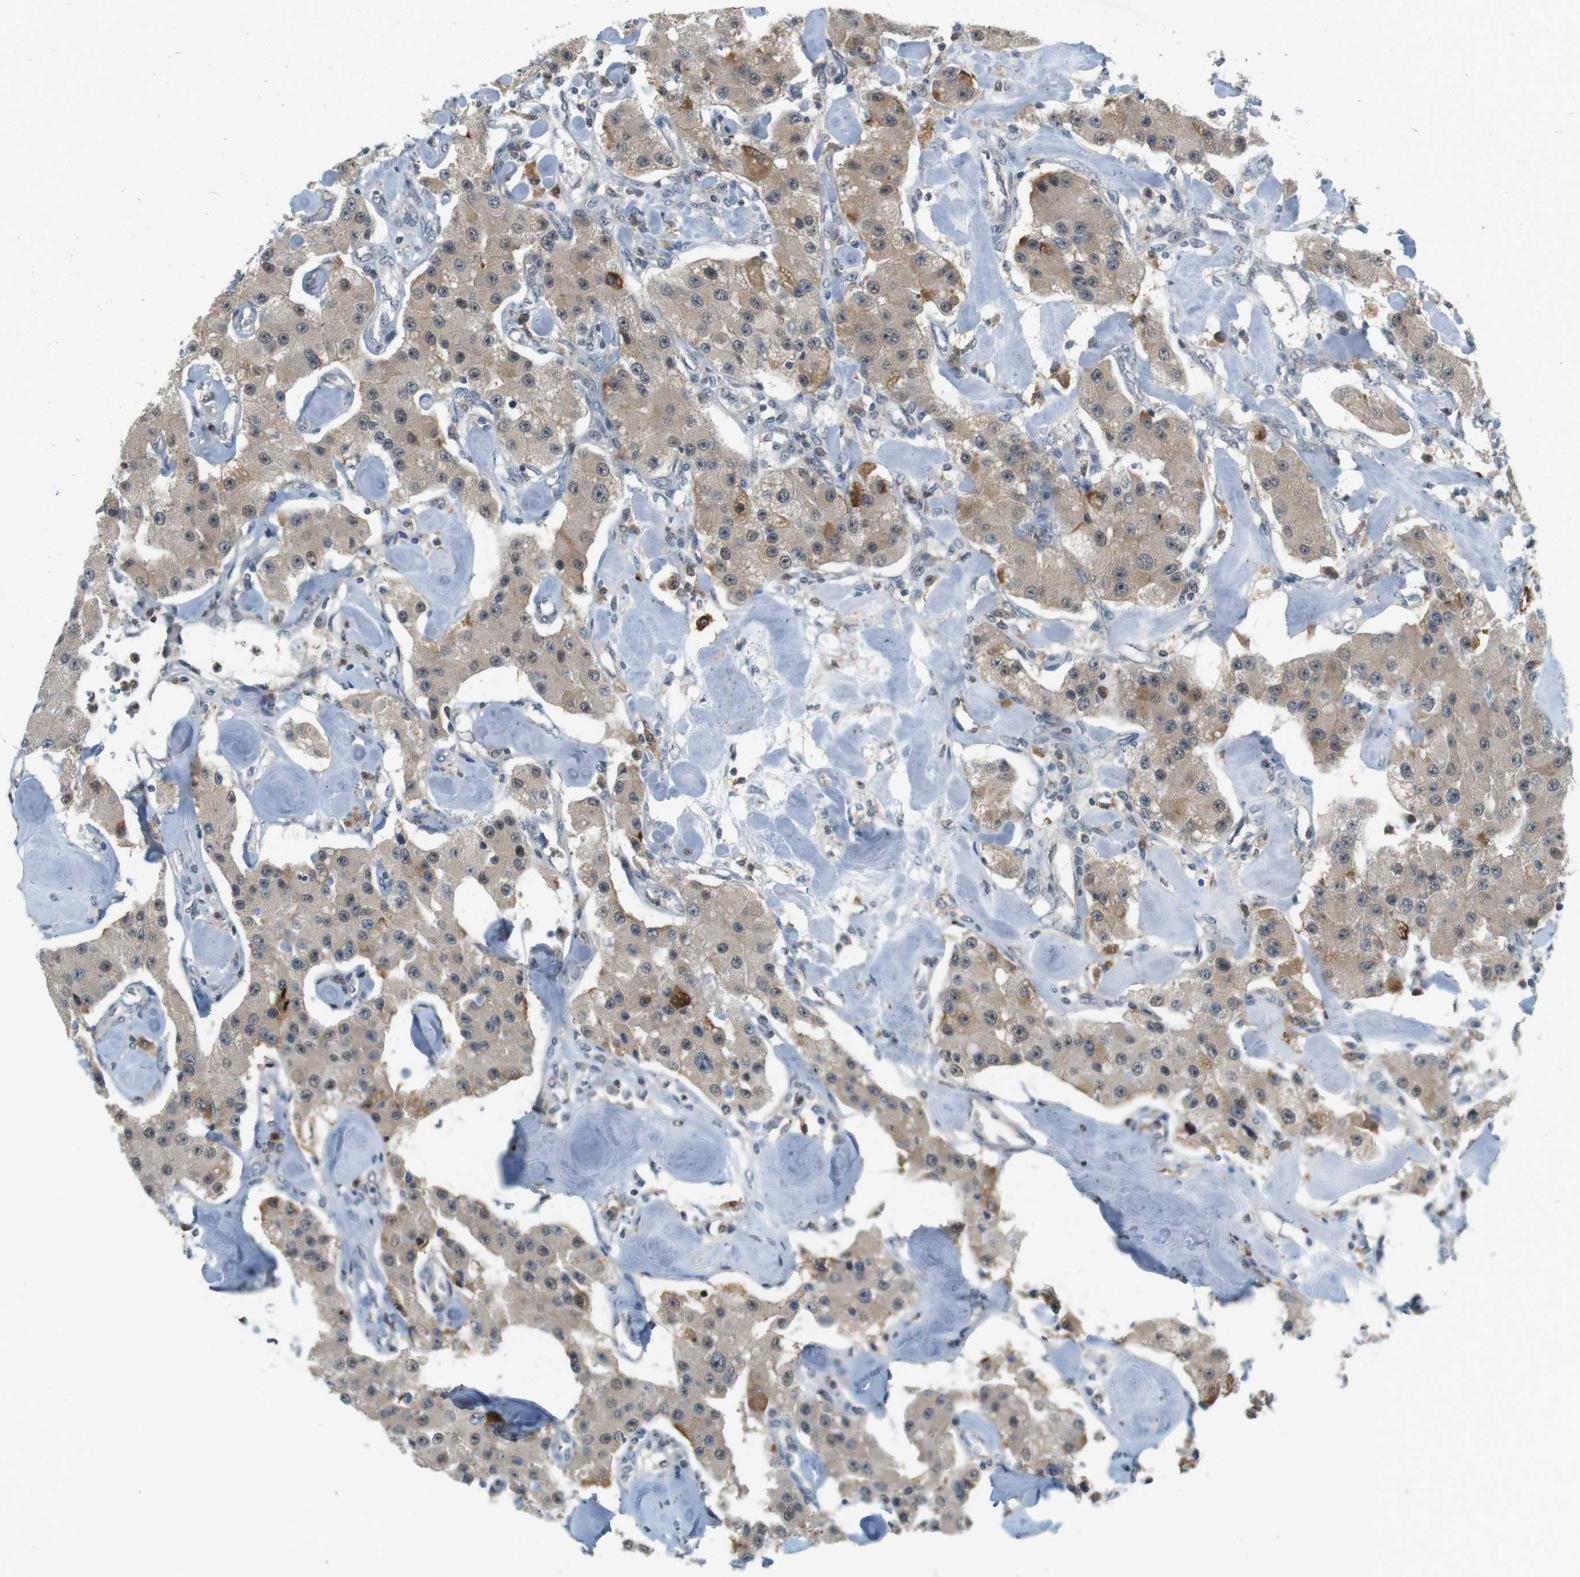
{"staining": {"intensity": "moderate", "quantity": ">75%", "location": "cytoplasmic/membranous"}, "tissue": "carcinoid", "cell_type": "Tumor cells", "image_type": "cancer", "snomed": [{"axis": "morphology", "description": "Carcinoid, malignant, NOS"}, {"axis": "topography", "description": "Pancreas"}], "caption": "IHC photomicrograph of neoplastic tissue: carcinoid stained using immunohistochemistry (IHC) exhibits medium levels of moderate protein expression localized specifically in the cytoplasmic/membranous of tumor cells, appearing as a cytoplasmic/membranous brown color.", "gene": "CDK14", "patient": {"sex": "male", "age": 41}}